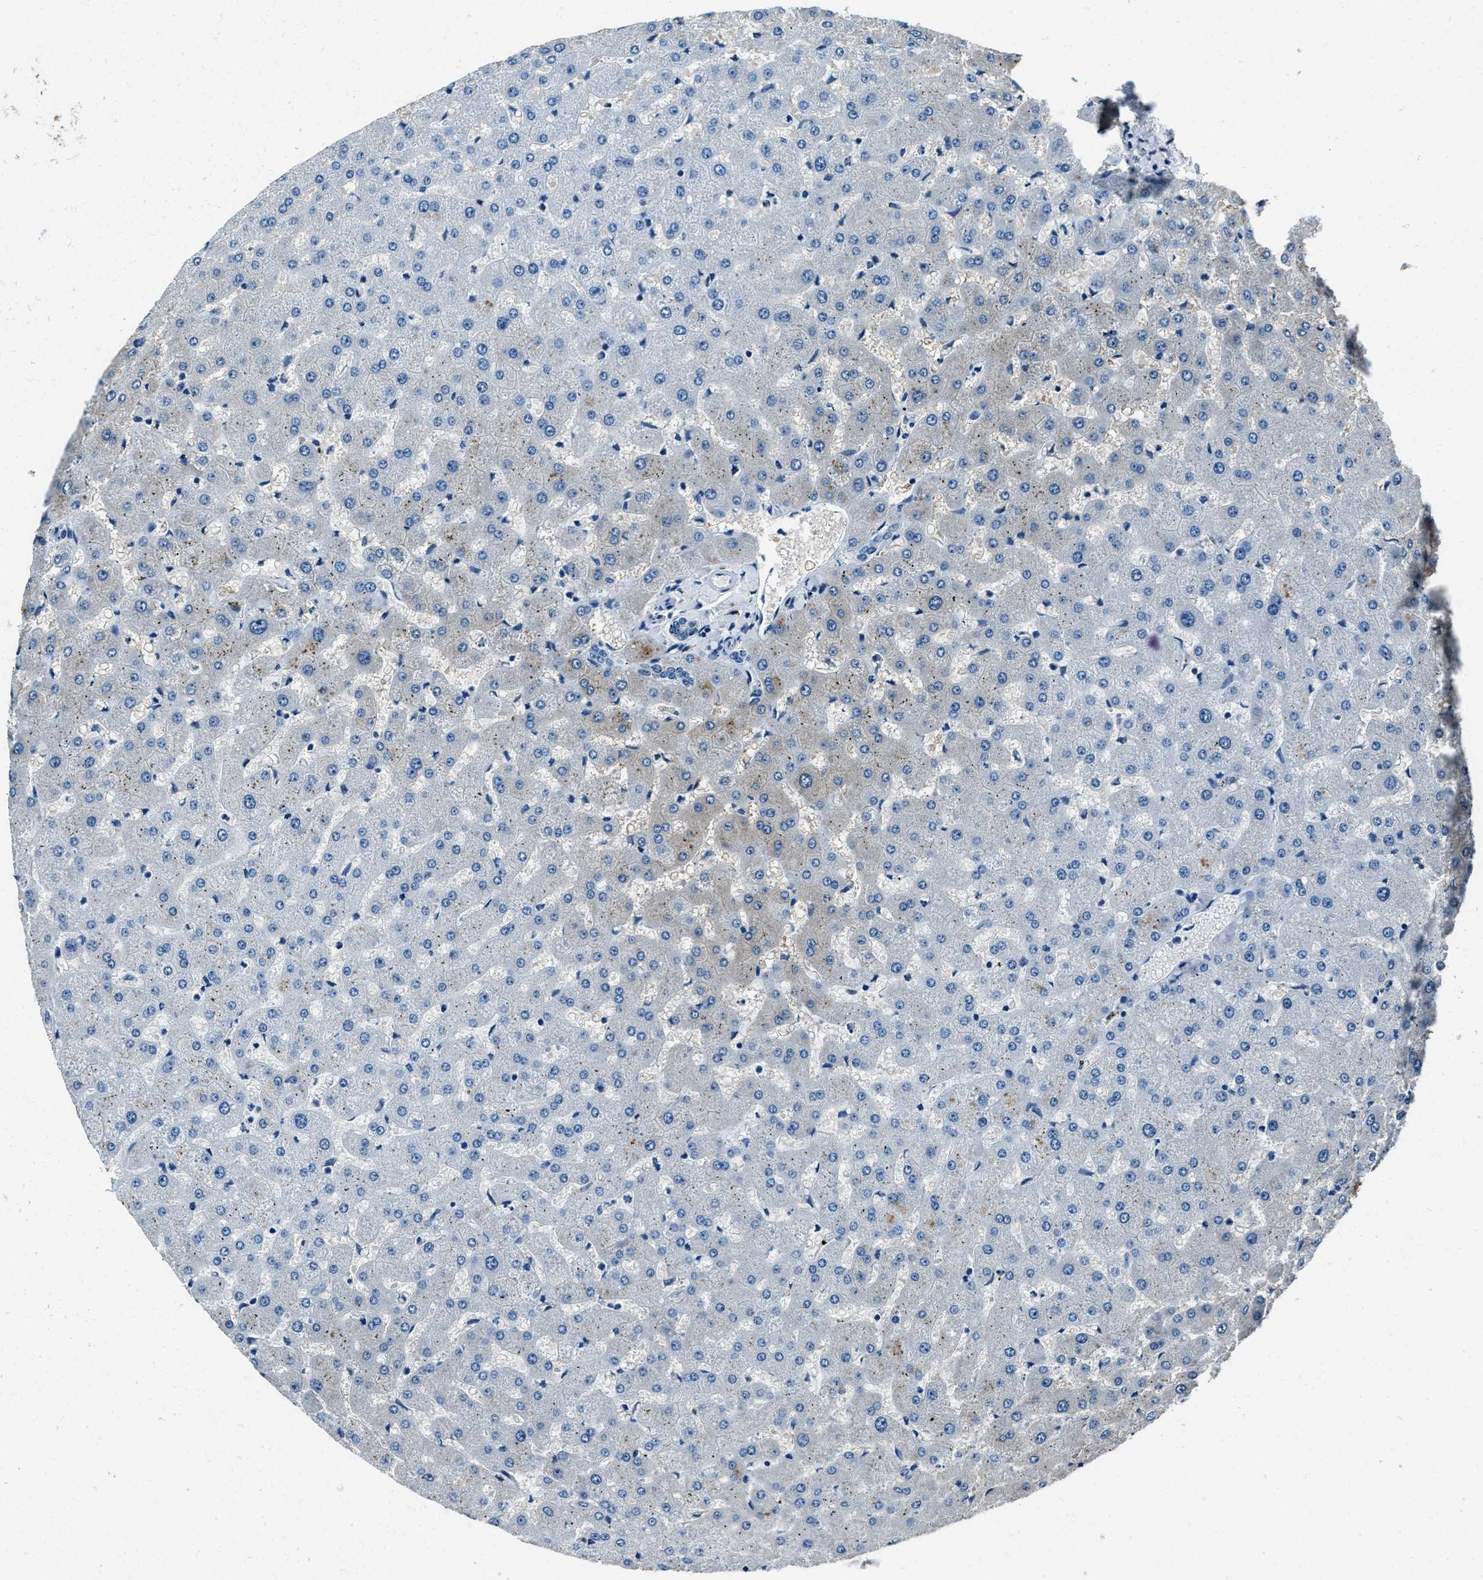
{"staining": {"intensity": "negative", "quantity": "none", "location": "none"}, "tissue": "liver", "cell_type": "Cholangiocytes", "image_type": "normal", "snomed": [{"axis": "morphology", "description": "Normal tissue, NOS"}, {"axis": "topography", "description": "Liver"}], "caption": "Immunohistochemistry of benign human liver displays no expression in cholangiocytes.", "gene": "PTPDC1", "patient": {"sex": "female", "age": 63}}